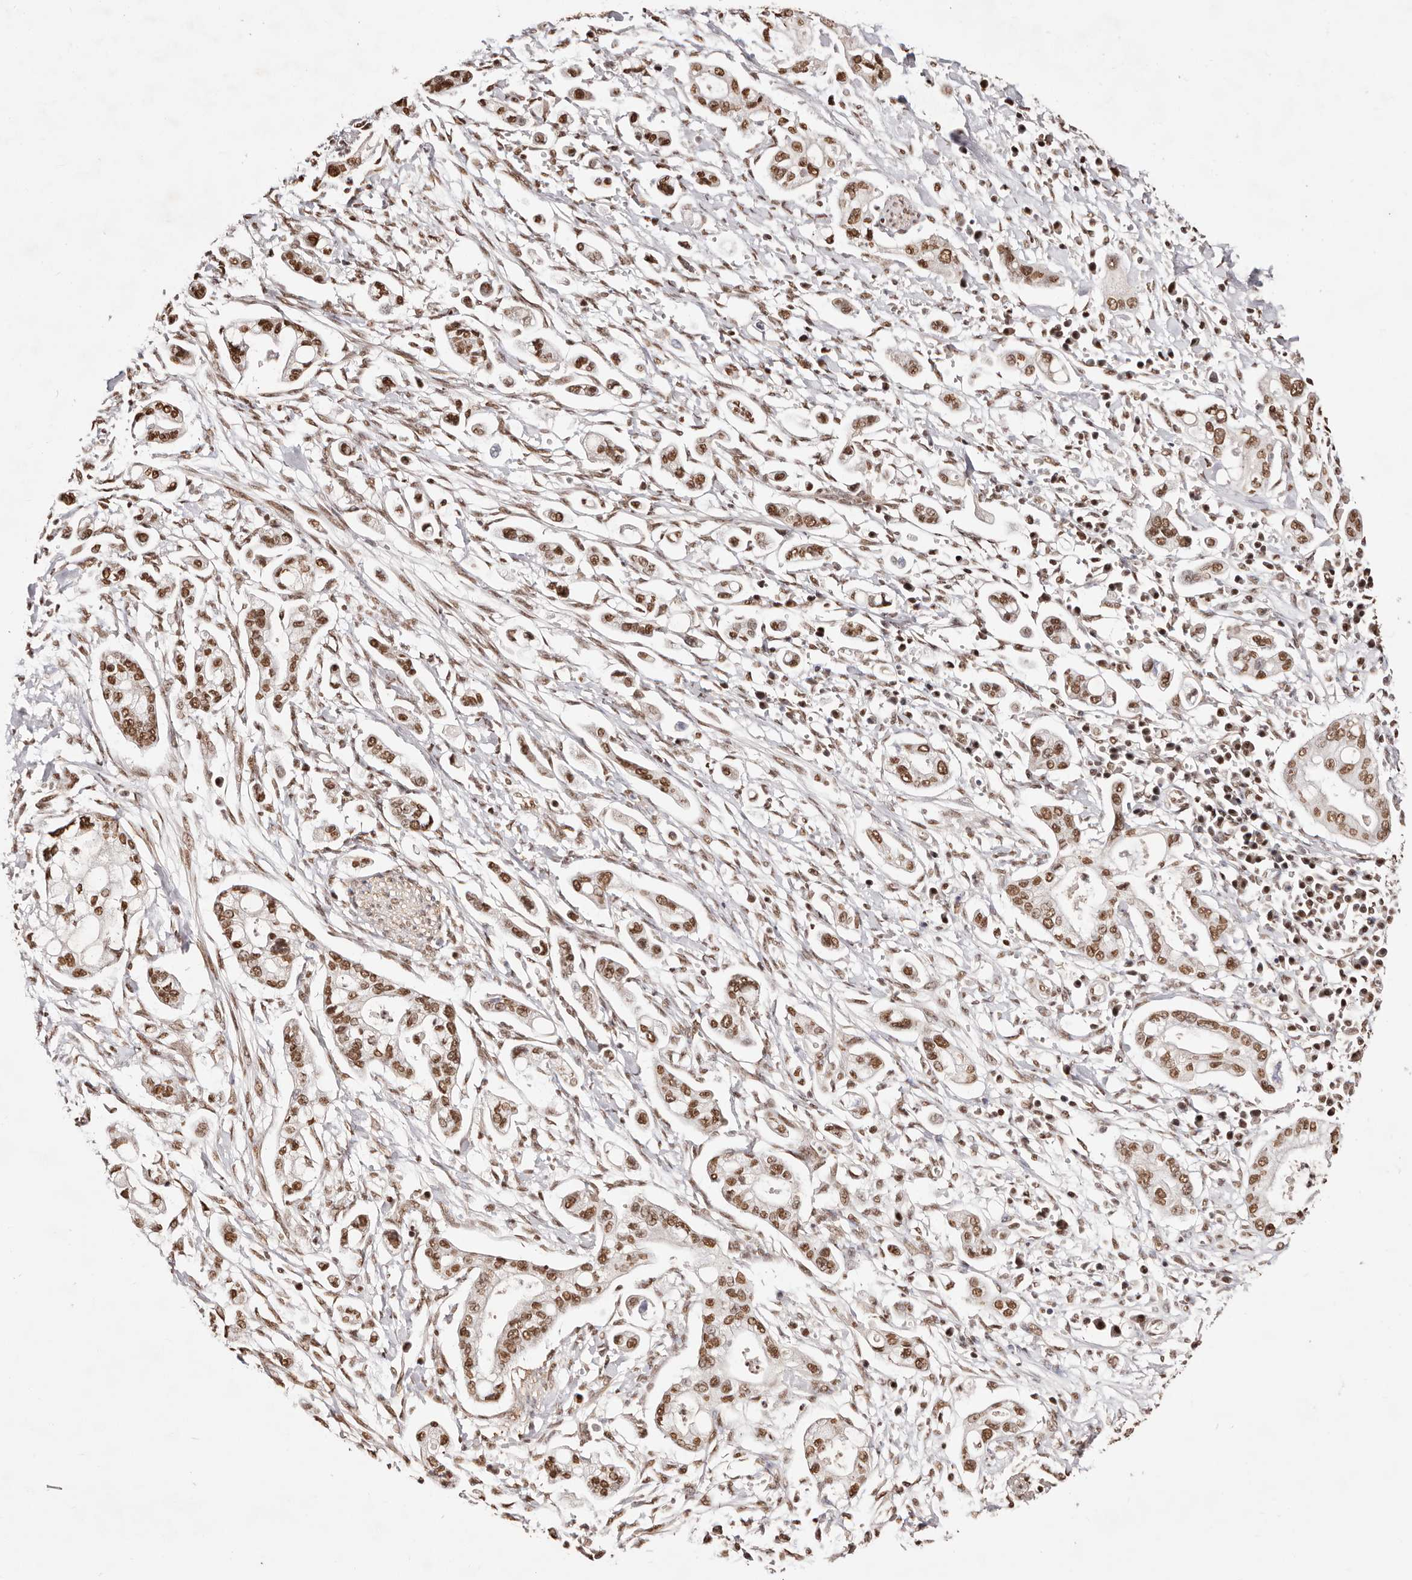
{"staining": {"intensity": "moderate", "quantity": ">75%", "location": "nuclear"}, "tissue": "pancreatic cancer", "cell_type": "Tumor cells", "image_type": "cancer", "snomed": [{"axis": "morphology", "description": "Adenocarcinoma, NOS"}, {"axis": "topography", "description": "Pancreas"}], "caption": "This is an image of IHC staining of adenocarcinoma (pancreatic), which shows moderate staining in the nuclear of tumor cells.", "gene": "BICRAL", "patient": {"sex": "male", "age": 68}}